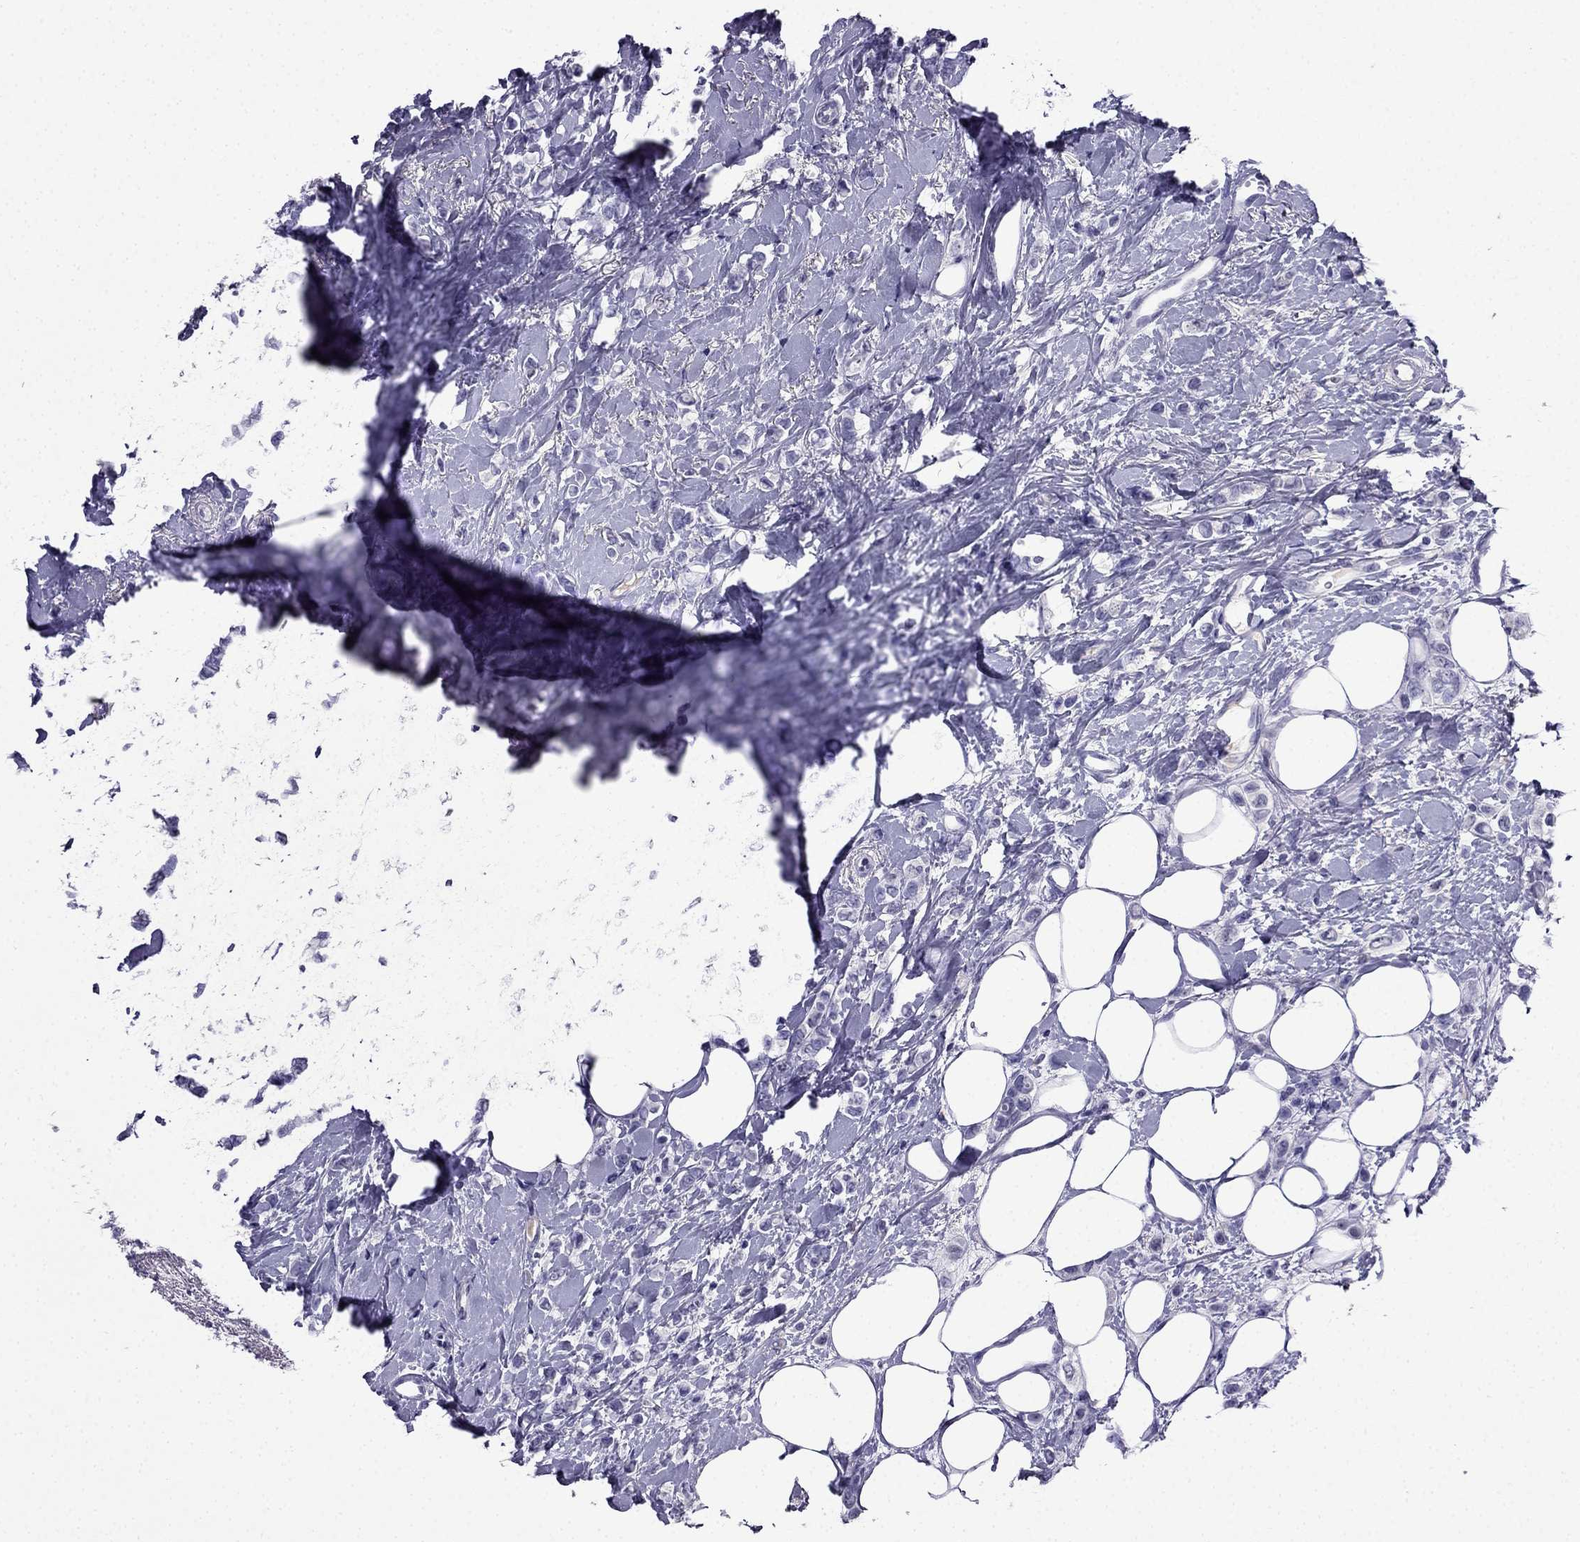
{"staining": {"intensity": "negative", "quantity": "none", "location": "none"}, "tissue": "breast cancer", "cell_type": "Tumor cells", "image_type": "cancer", "snomed": [{"axis": "morphology", "description": "Lobular carcinoma"}, {"axis": "topography", "description": "Breast"}], "caption": "The IHC photomicrograph has no significant expression in tumor cells of breast cancer tissue.", "gene": "CDHR4", "patient": {"sex": "female", "age": 66}}